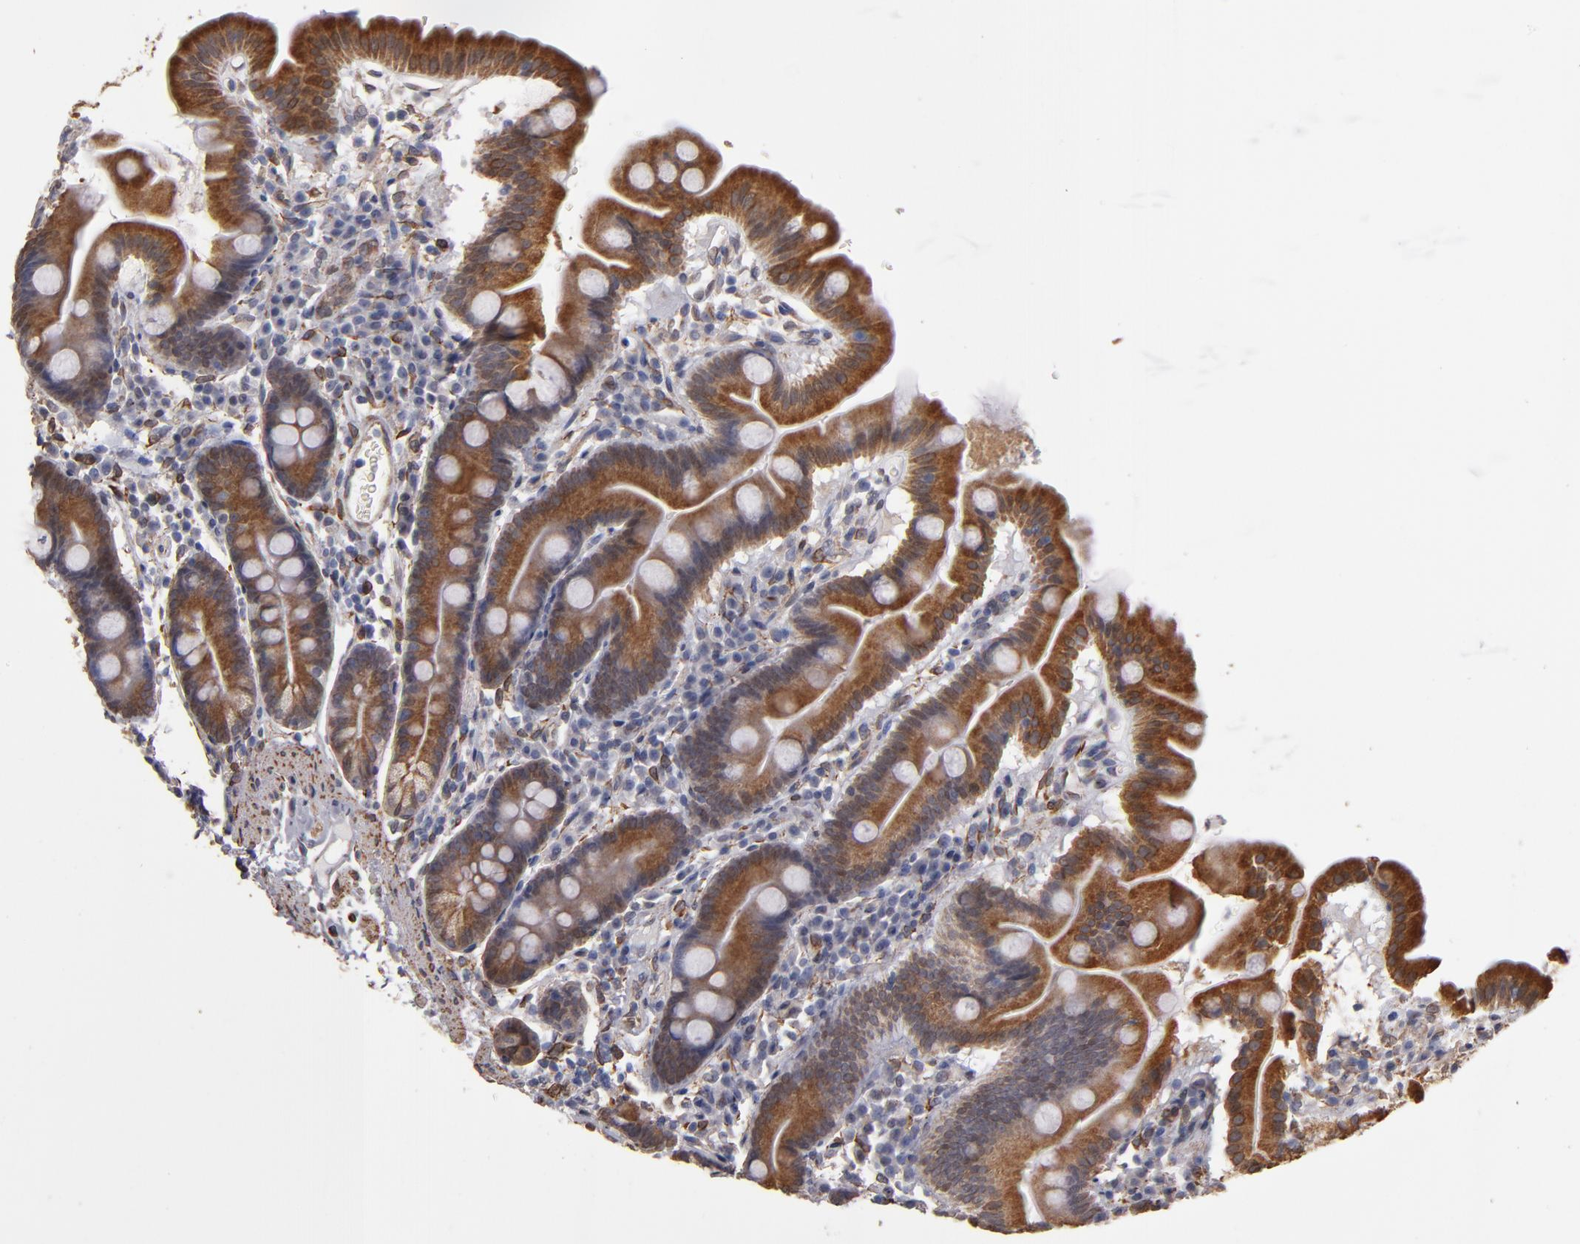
{"staining": {"intensity": "moderate", "quantity": ">75%", "location": "cytoplasmic/membranous"}, "tissue": "duodenum", "cell_type": "Glandular cells", "image_type": "normal", "snomed": [{"axis": "morphology", "description": "Normal tissue, NOS"}, {"axis": "topography", "description": "Duodenum"}], "caption": "Moderate cytoplasmic/membranous staining for a protein is present in approximately >75% of glandular cells of normal duodenum using immunohistochemistry.", "gene": "PGRMC1", "patient": {"sex": "male", "age": 50}}